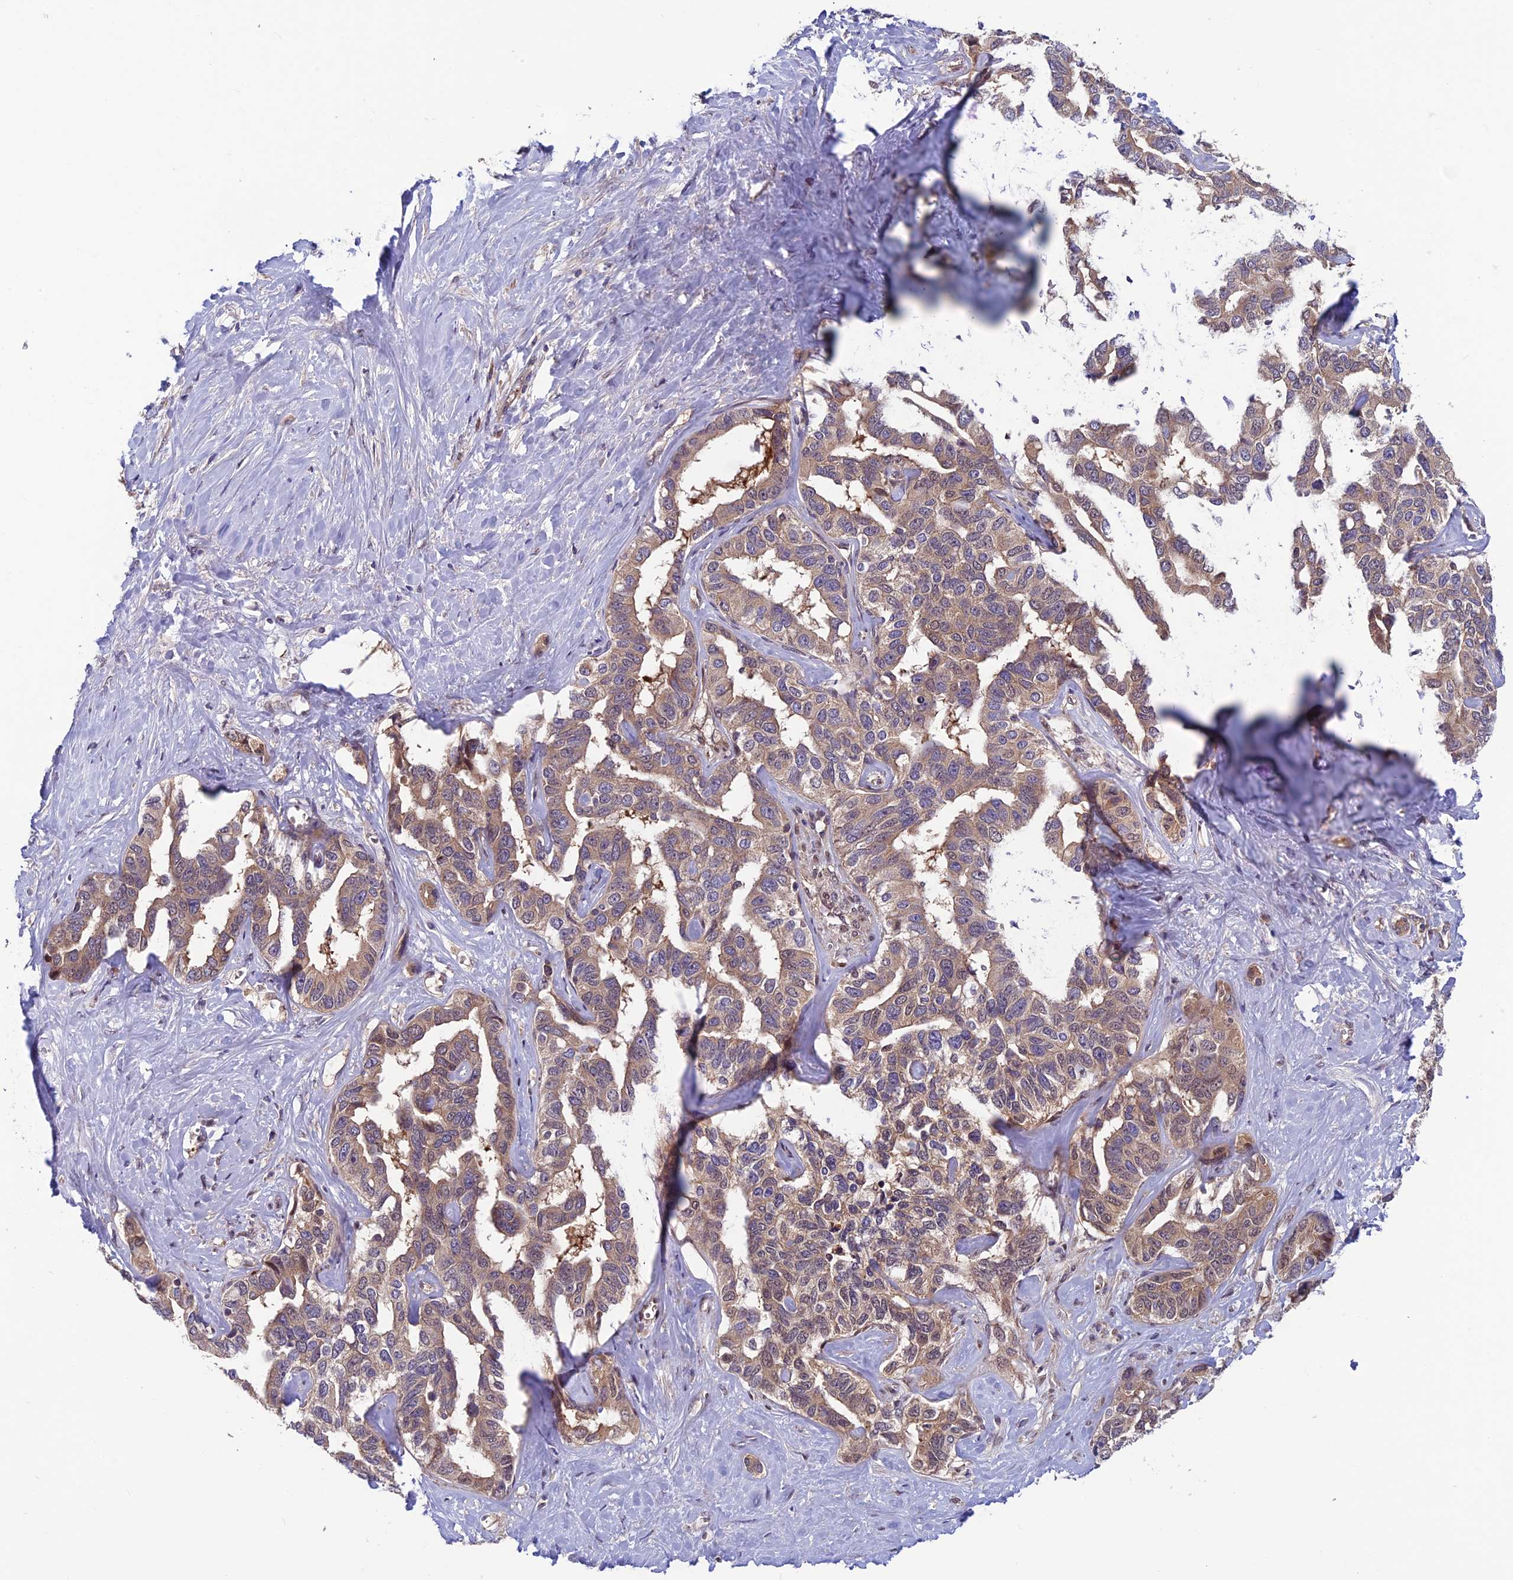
{"staining": {"intensity": "weak", "quantity": "25%-75%", "location": "cytoplasmic/membranous"}, "tissue": "liver cancer", "cell_type": "Tumor cells", "image_type": "cancer", "snomed": [{"axis": "morphology", "description": "Cholangiocarcinoma"}, {"axis": "topography", "description": "Liver"}], "caption": "Immunohistochemistry (IHC) (DAB (3,3'-diaminobenzidine)) staining of human liver cancer (cholangiocarcinoma) reveals weak cytoplasmic/membranous protein positivity in about 25%-75% of tumor cells. (DAB IHC with brightfield microscopy, high magnification).", "gene": "CCDC15", "patient": {"sex": "male", "age": 59}}